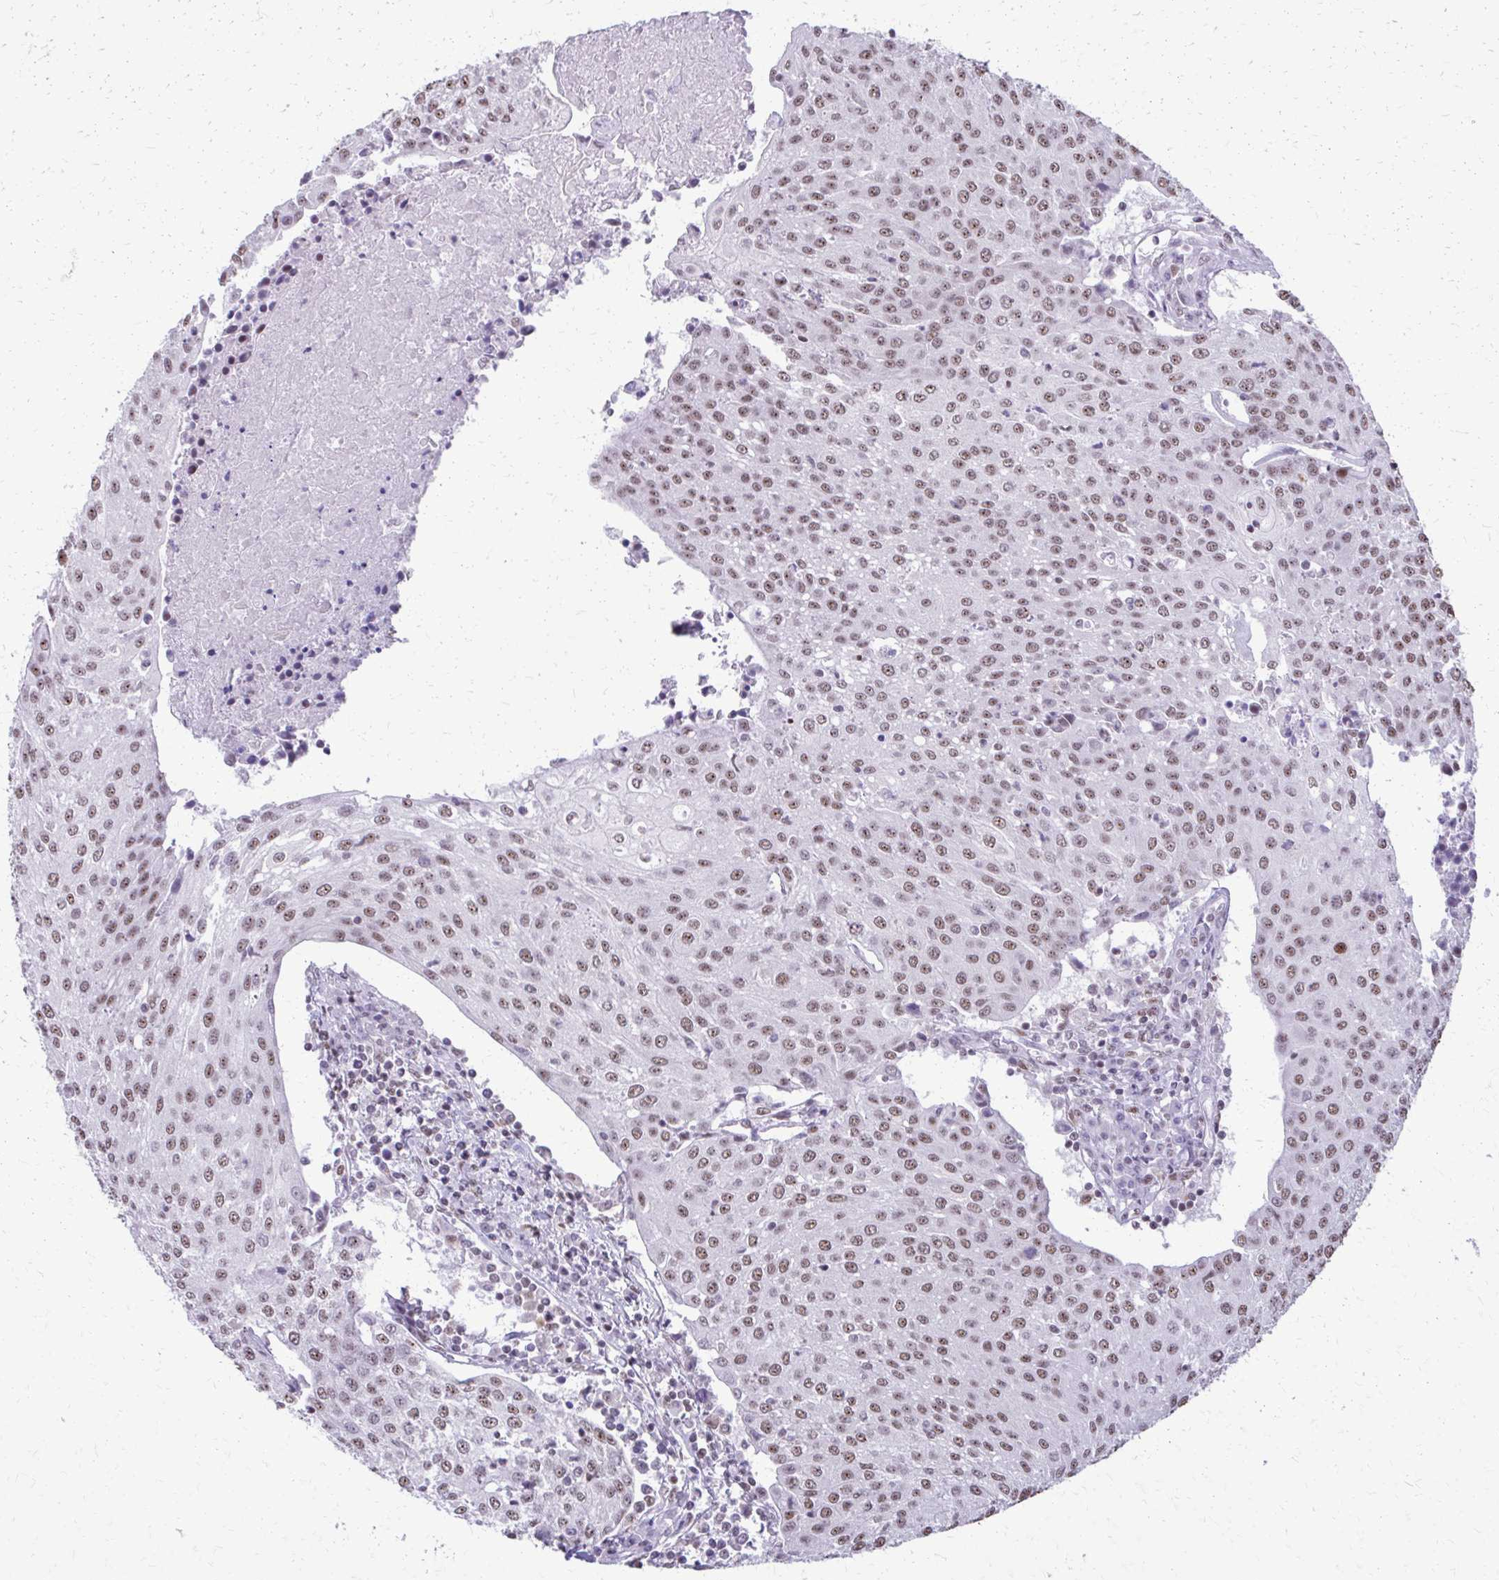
{"staining": {"intensity": "moderate", "quantity": ">75%", "location": "nuclear"}, "tissue": "urothelial cancer", "cell_type": "Tumor cells", "image_type": "cancer", "snomed": [{"axis": "morphology", "description": "Urothelial carcinoma, High grade"}, {"axis": "topography", "description": "Urinary bladder"}], "caption": "Protein expression analysis of urothelial cancer exhibits moderate nuclear positivity in approximately >75% of tumor cells.", "gene": "SS18", "patient": {"sex": "female", "age": 85}}